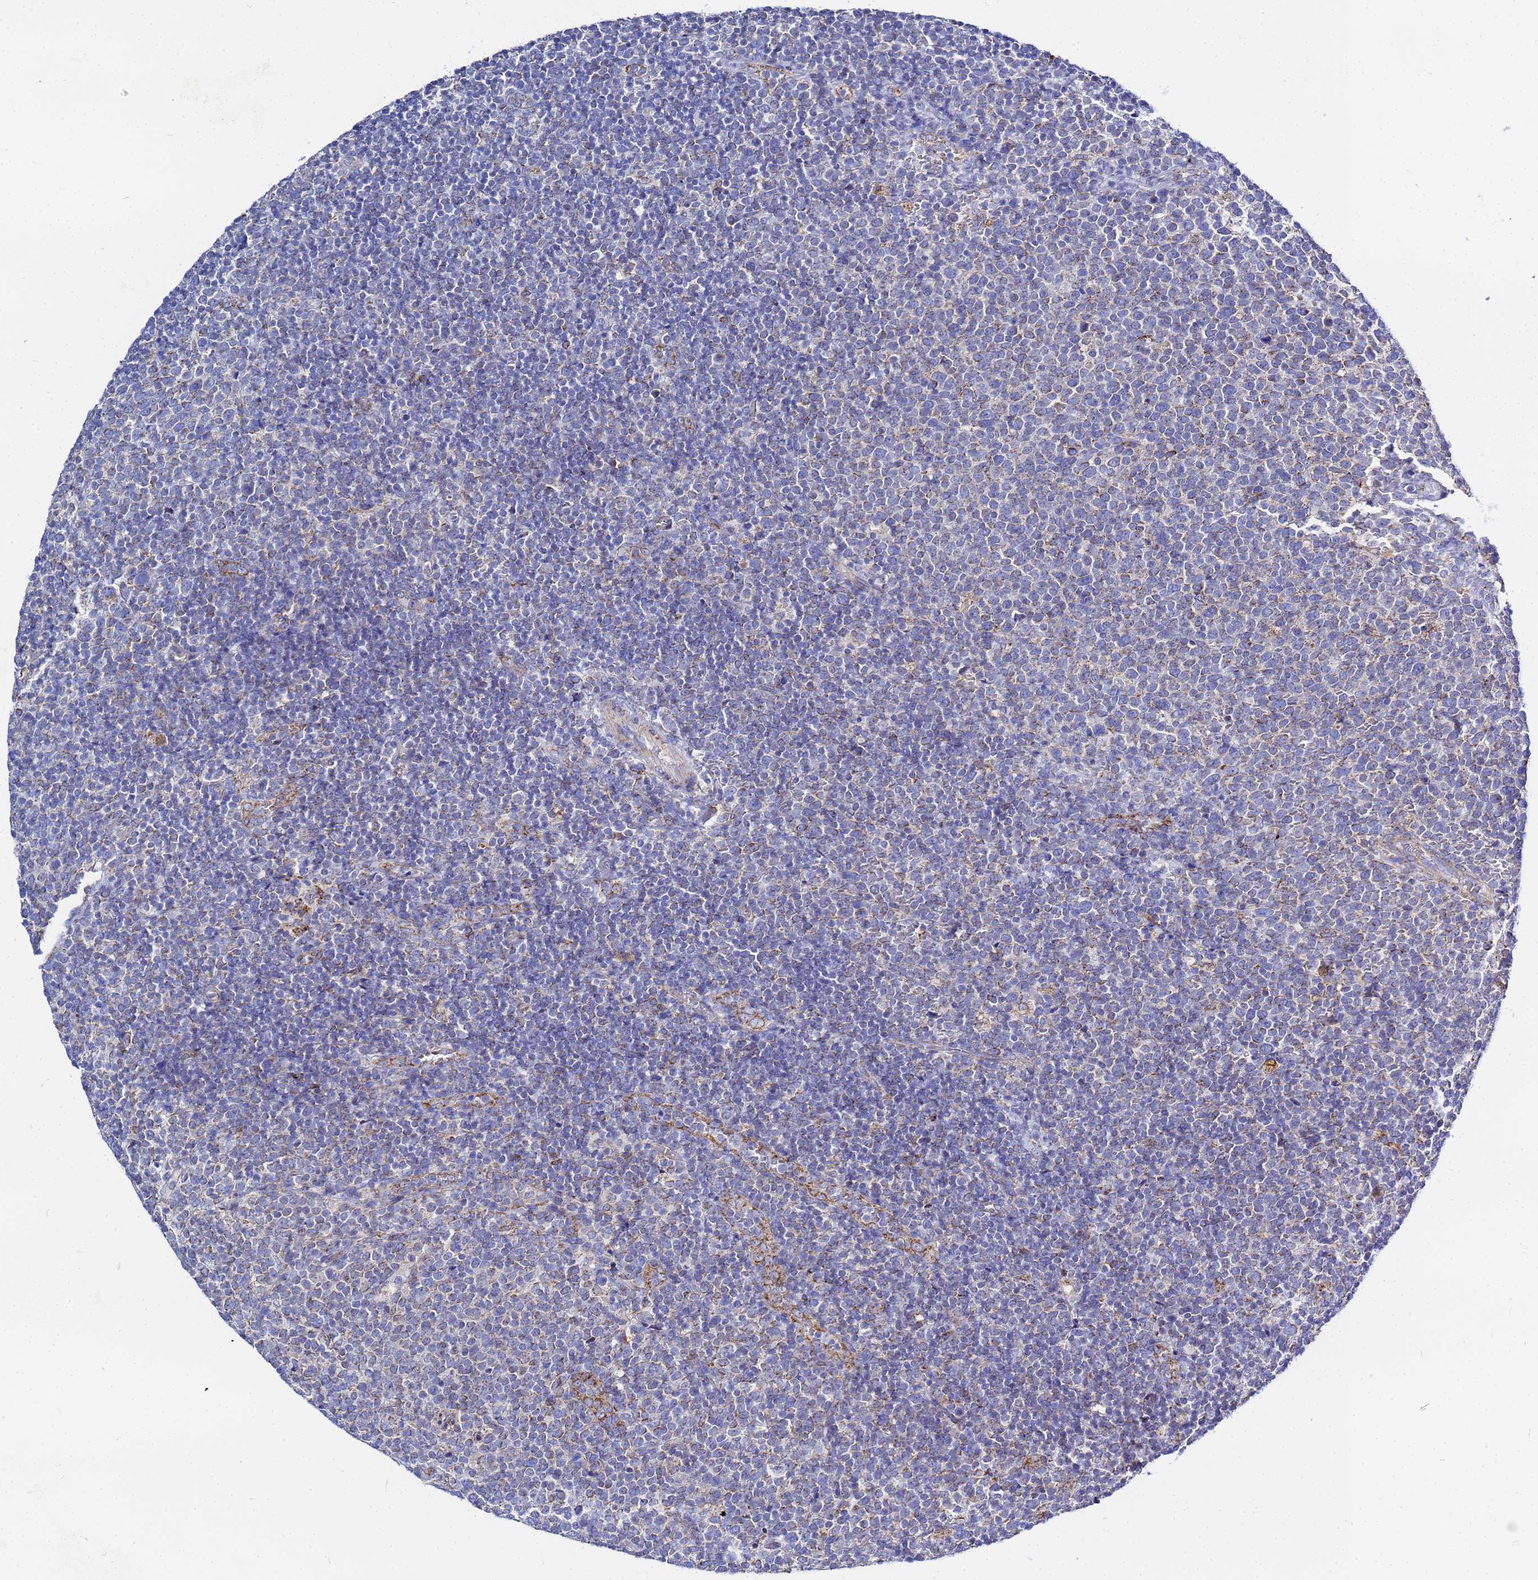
{"staining": {"intensity": "weak", "quantity": "<25%", "location": "cytoplasmic/membranous"}, "tissue": "lymphoma", "cell_type": "Tumor cells", "image_type": "cancer", "snomed": [{"axis": "morphology", "description": "Malignant lymphoma, non-Hodgkin's type, High grade"}, {"axis": "topography", "description": "Lymph node"}], "caption": "Lymphoma was stained to show a protein in brown. There is no significant staining in tumor cells.", "gene": "FAHD2A", "patient": {"sex": "male", "age": 61}}